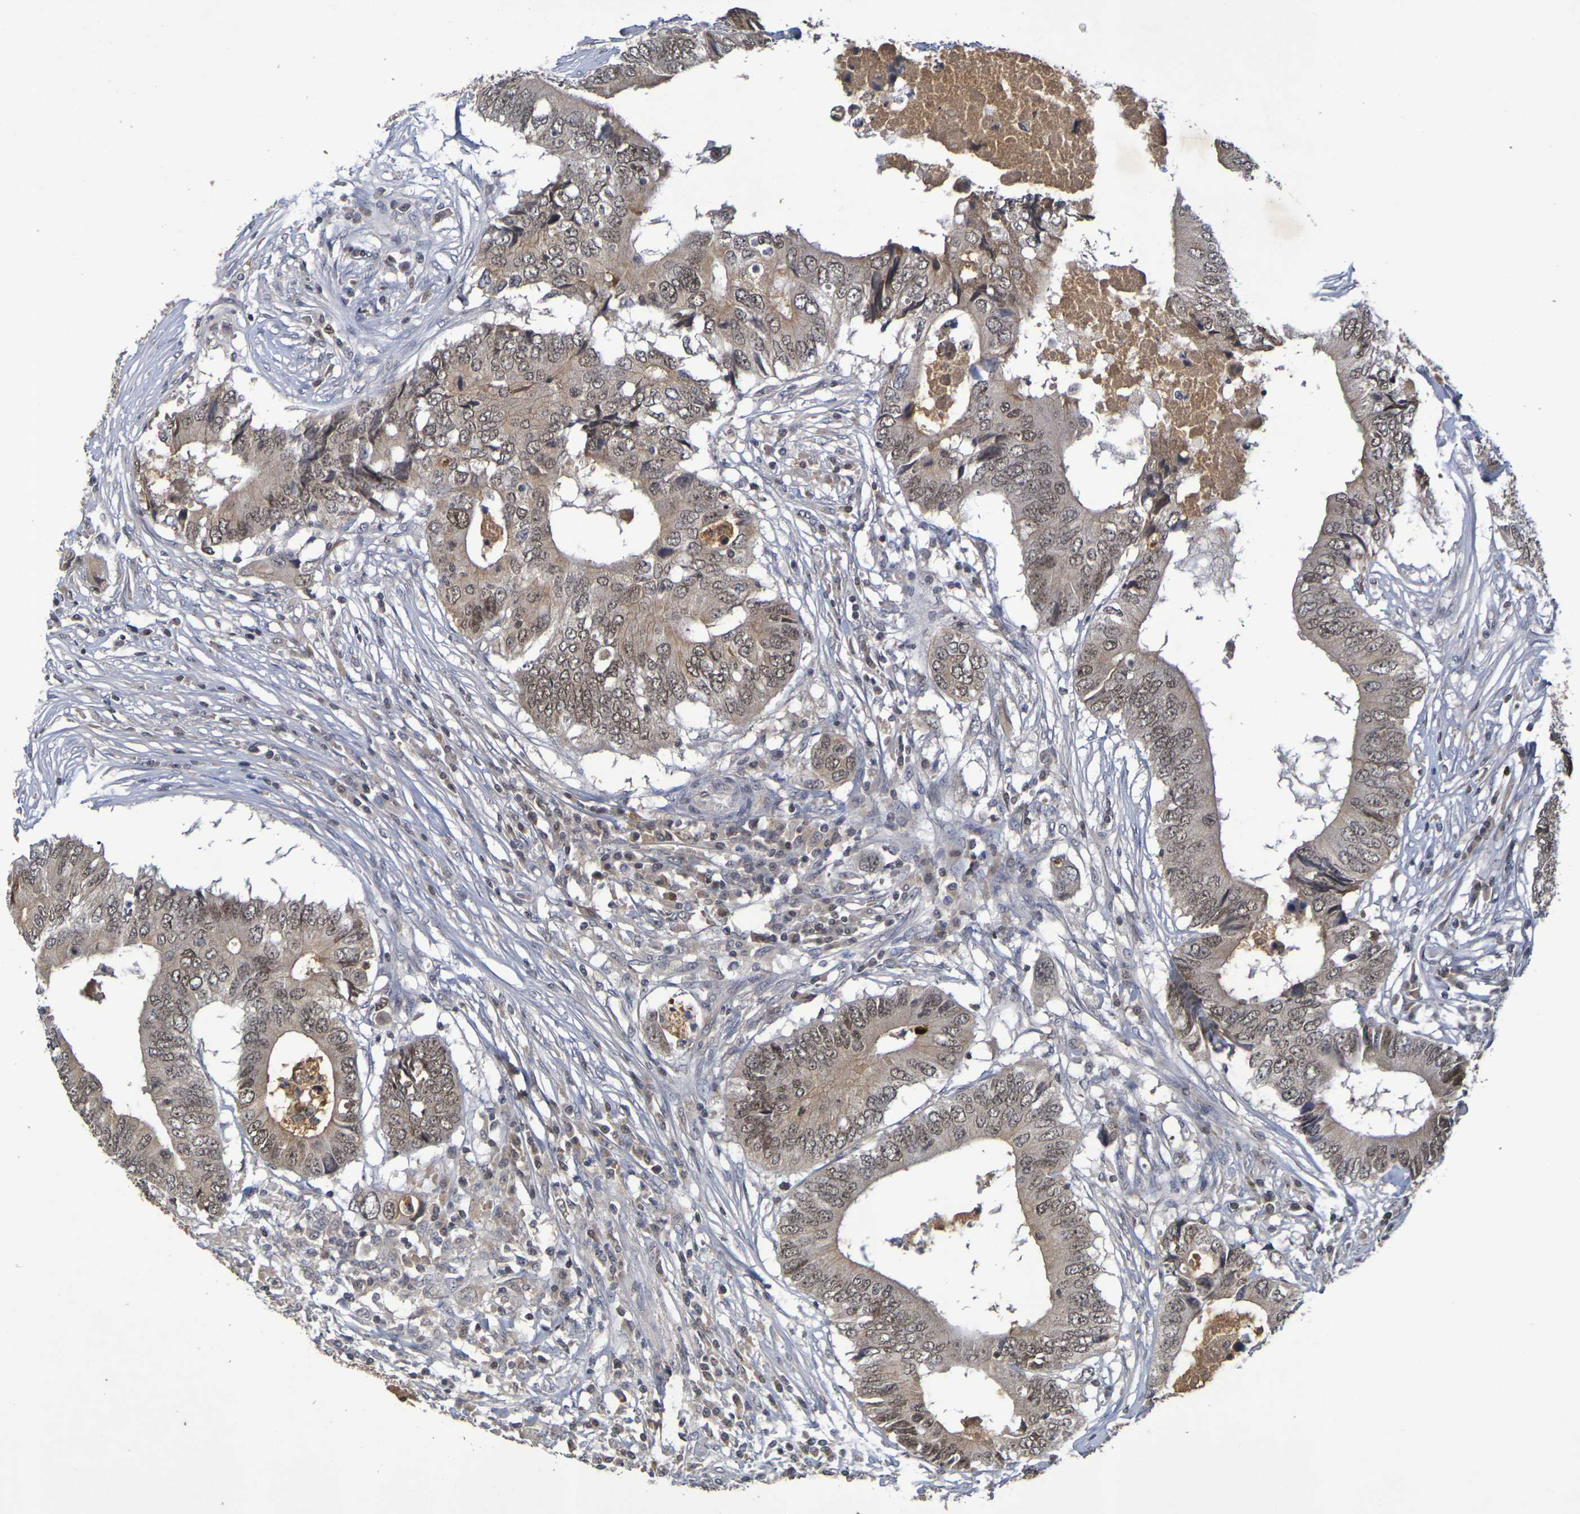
{"staining": {"intensity": "moderate", "quantity": ">75%", "location": "cytoplasmic/membranous,nuclear"}, "tissue": "colorectal cancer", "cell_type": "Tumor cells", "image_type": "cancer", "snomed": [{"axis": "morphology", "description": "Adenocarcinoma, NOS"}, {"axis": "topography", "description": "Colon"}], "caption": "An image of colorectal adenocarcinoma stained for a protein exhibits moderate cytoplasmic/membranous and nuclear brown staining in tumor cells.", "gene": "TERF2", "patient": {"sex": "male", "age": 71}}